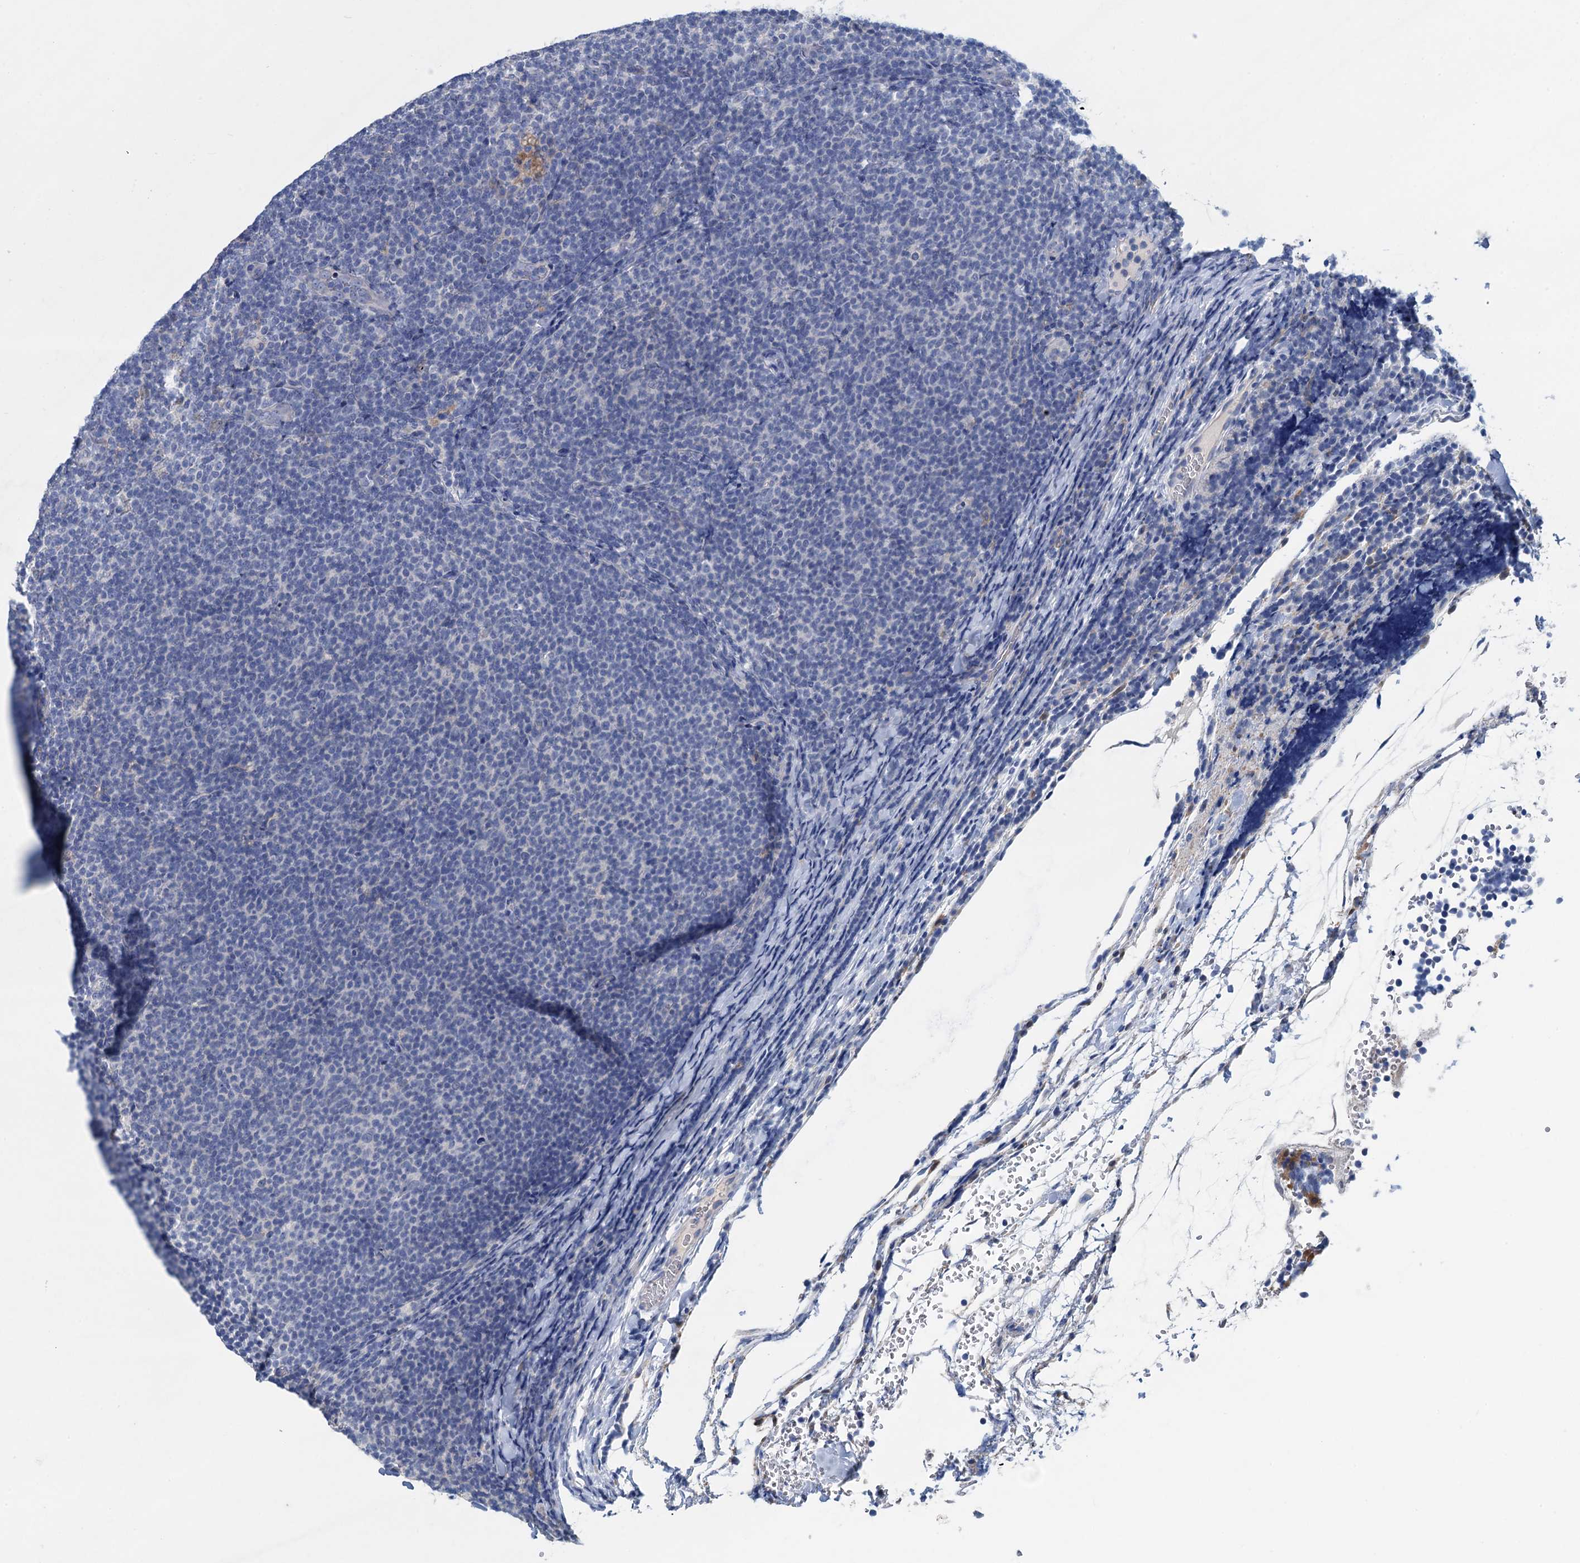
{"staining": {"intensity": "negative", "quantity": "none", "location": "none"}, "tissue": "lymphoma", "cell_type": "Tumor cells", "image_type": "cancer", "snomed": [{"axis": "morphology", "description": "Malignant lymphoma, non-Hodgkin's type, Low grade"}, {"axis": "topography", "description": "Lymph node"}], "caption": "Tumor cells are negative for brown protein staining in lymphoma.", "gene": "RTKN2", "patient": {"sex": "male", "age": 66}}